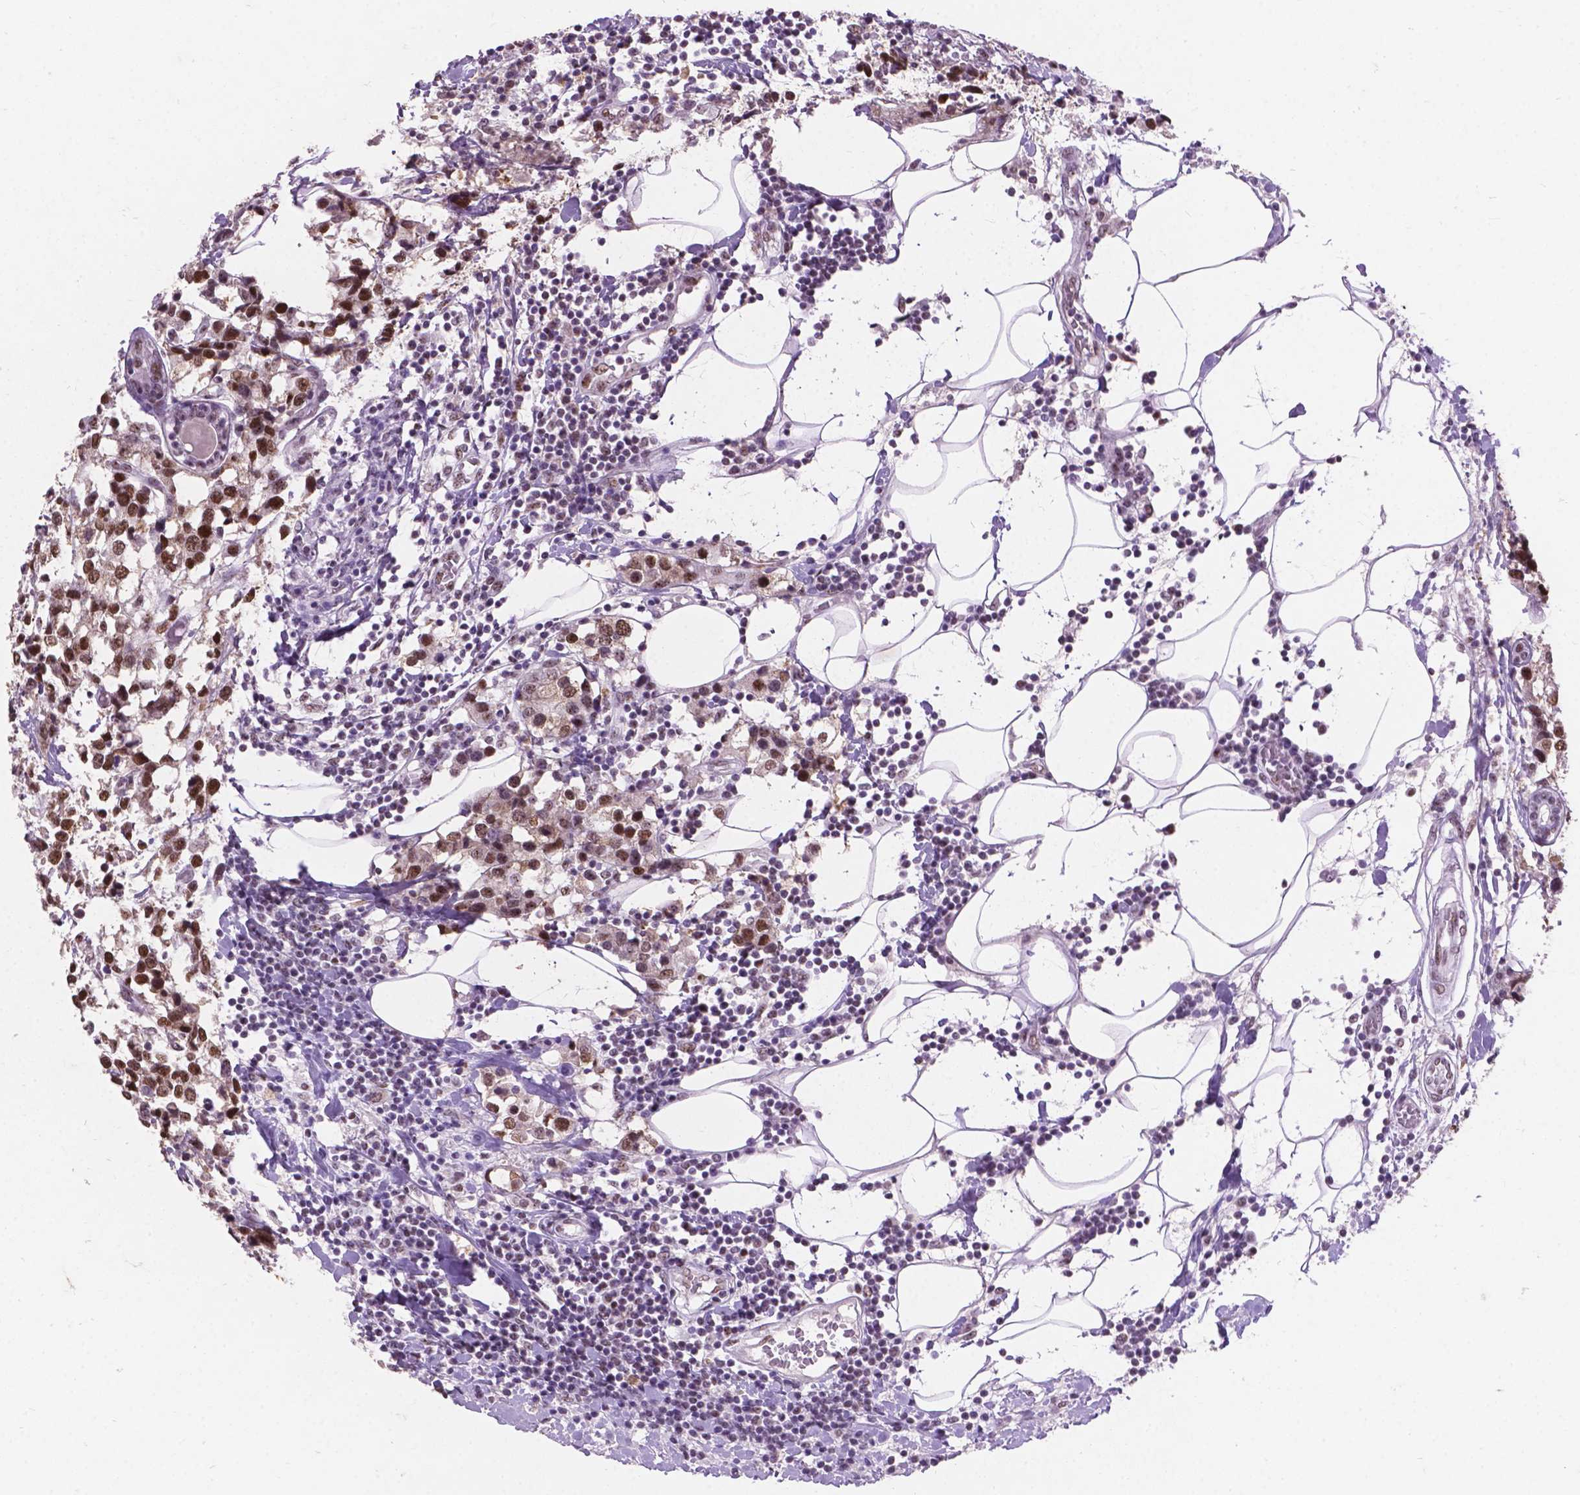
{"staining": {"intensity": "moderate", "quantity": ">75%", "location": "nuclear"}, "tissue": "breast cancer", "cell_type": "Tumor cells", "image_type": "cancer", "snomed": [{"axis": "morphology", "description": "Lobular carcinoma"}, {"axis": "topography", "description": "Breast"}], "caption": "Immunohistochemistry (IHC) of human breast lobular carcinoma reveals medium levels of moderate nuclear positivity in approximately >75% of tumor cells.", "gene": "COIL", "patient": {"sex": "female", "age": 59}}